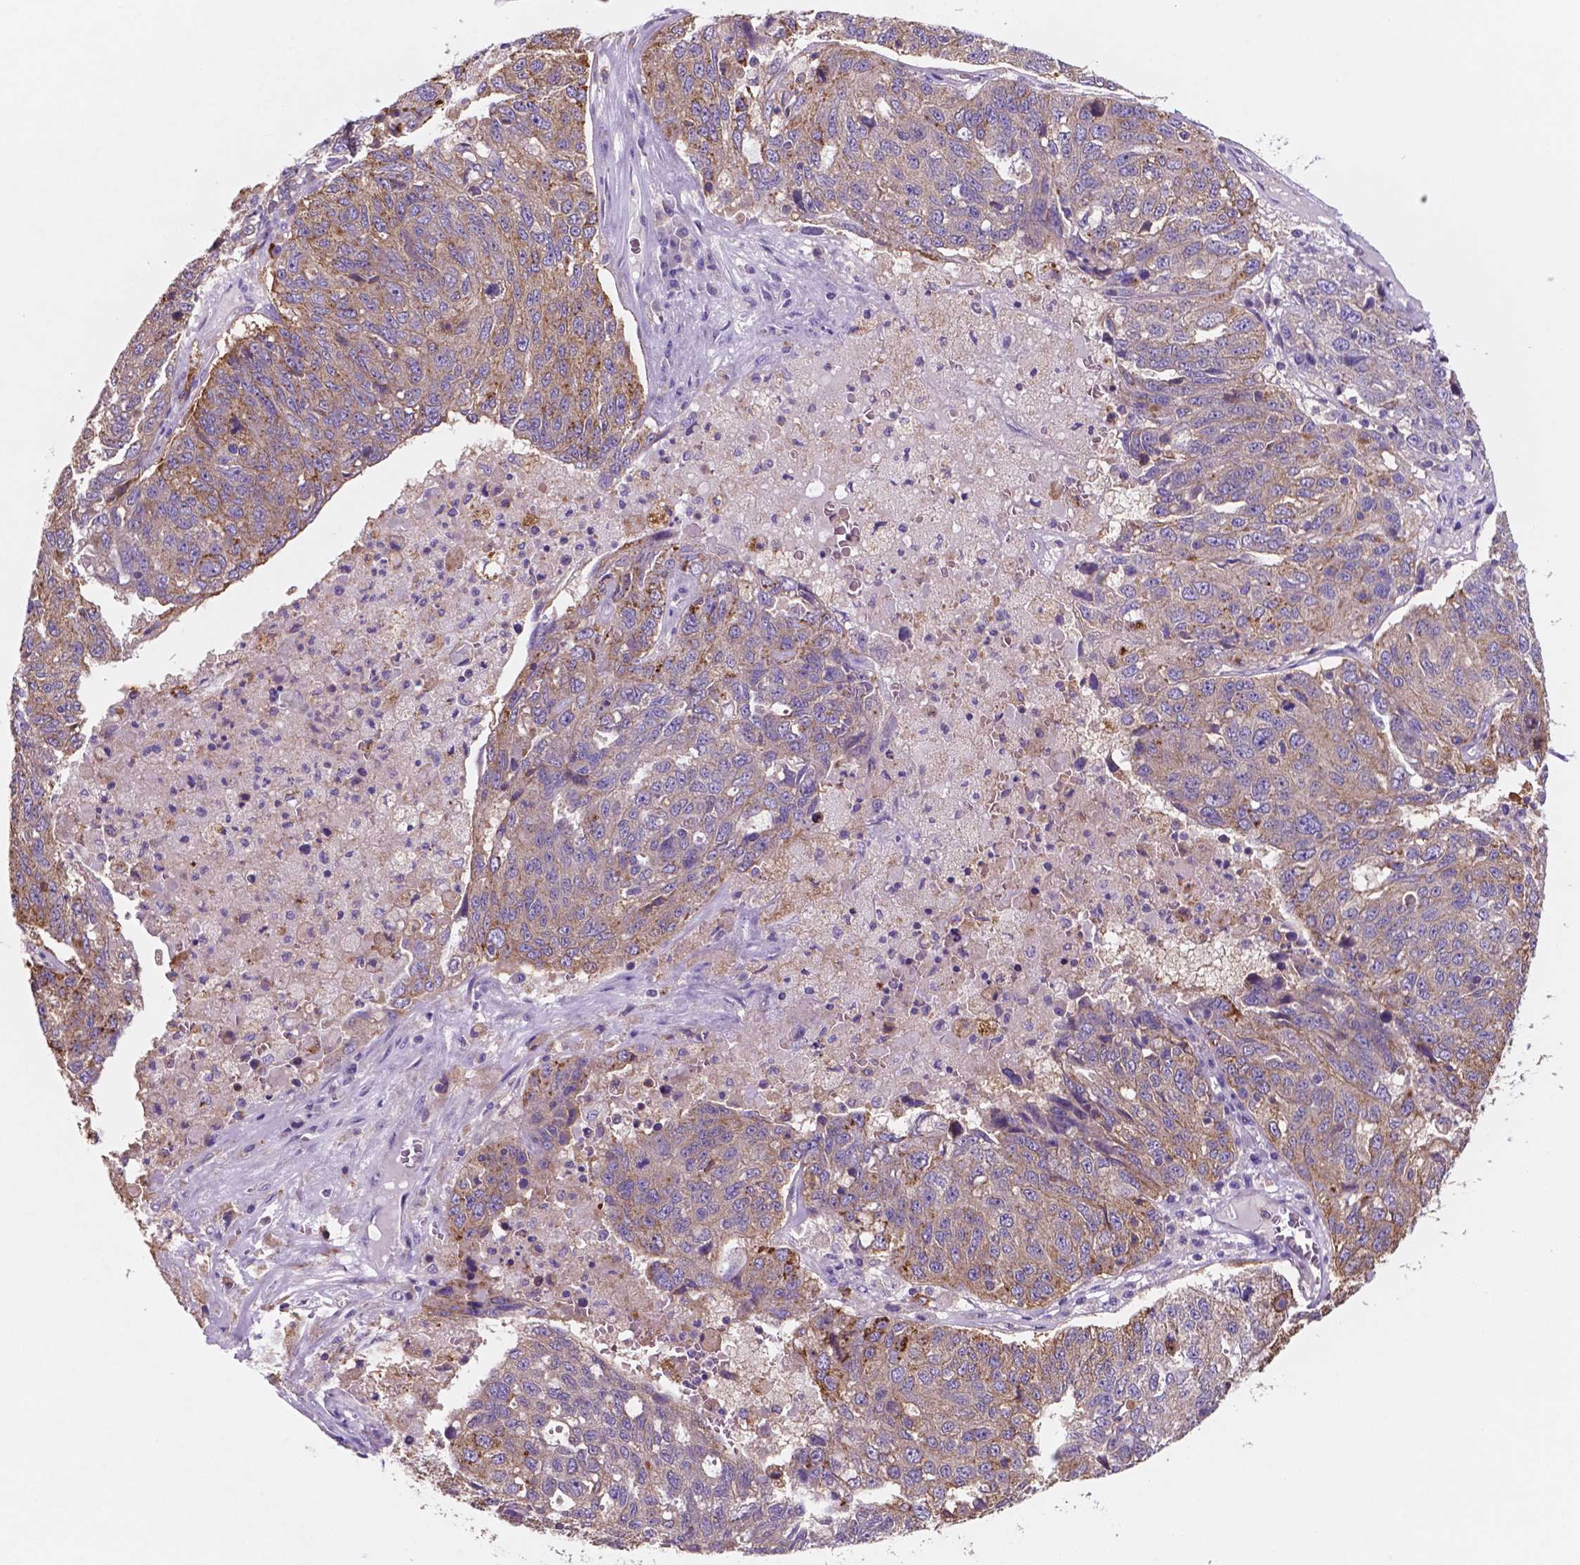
{"staining": {"intensity": "weak", "quantity": "25%-75%", "location": "cytoplasmic/membranous"}, "tissue": "ovarian cancer", "cell_type": "Tumor cells", "image_type": "cancer", "snomed": [{"axis": "morphology", "description": "Cystadenocarcinoma, serous, NOS"}, {"axis": "topography", "description": "Ovary"}], "caption": "Immunohistochemistry (IHC) micrograph of neoplastic tissue: human ovarian cancer (serous cystadenocarcinoma) stained using immunohistochemistry displays low levels of weak protein expression localized specifically in the cytoplasmic/membranous of tumor cells, appearing as a cytoplasmic/membranous brown color.", "gene": "MKRN2OS", "patient": {"sex": "female", "age": 71}}